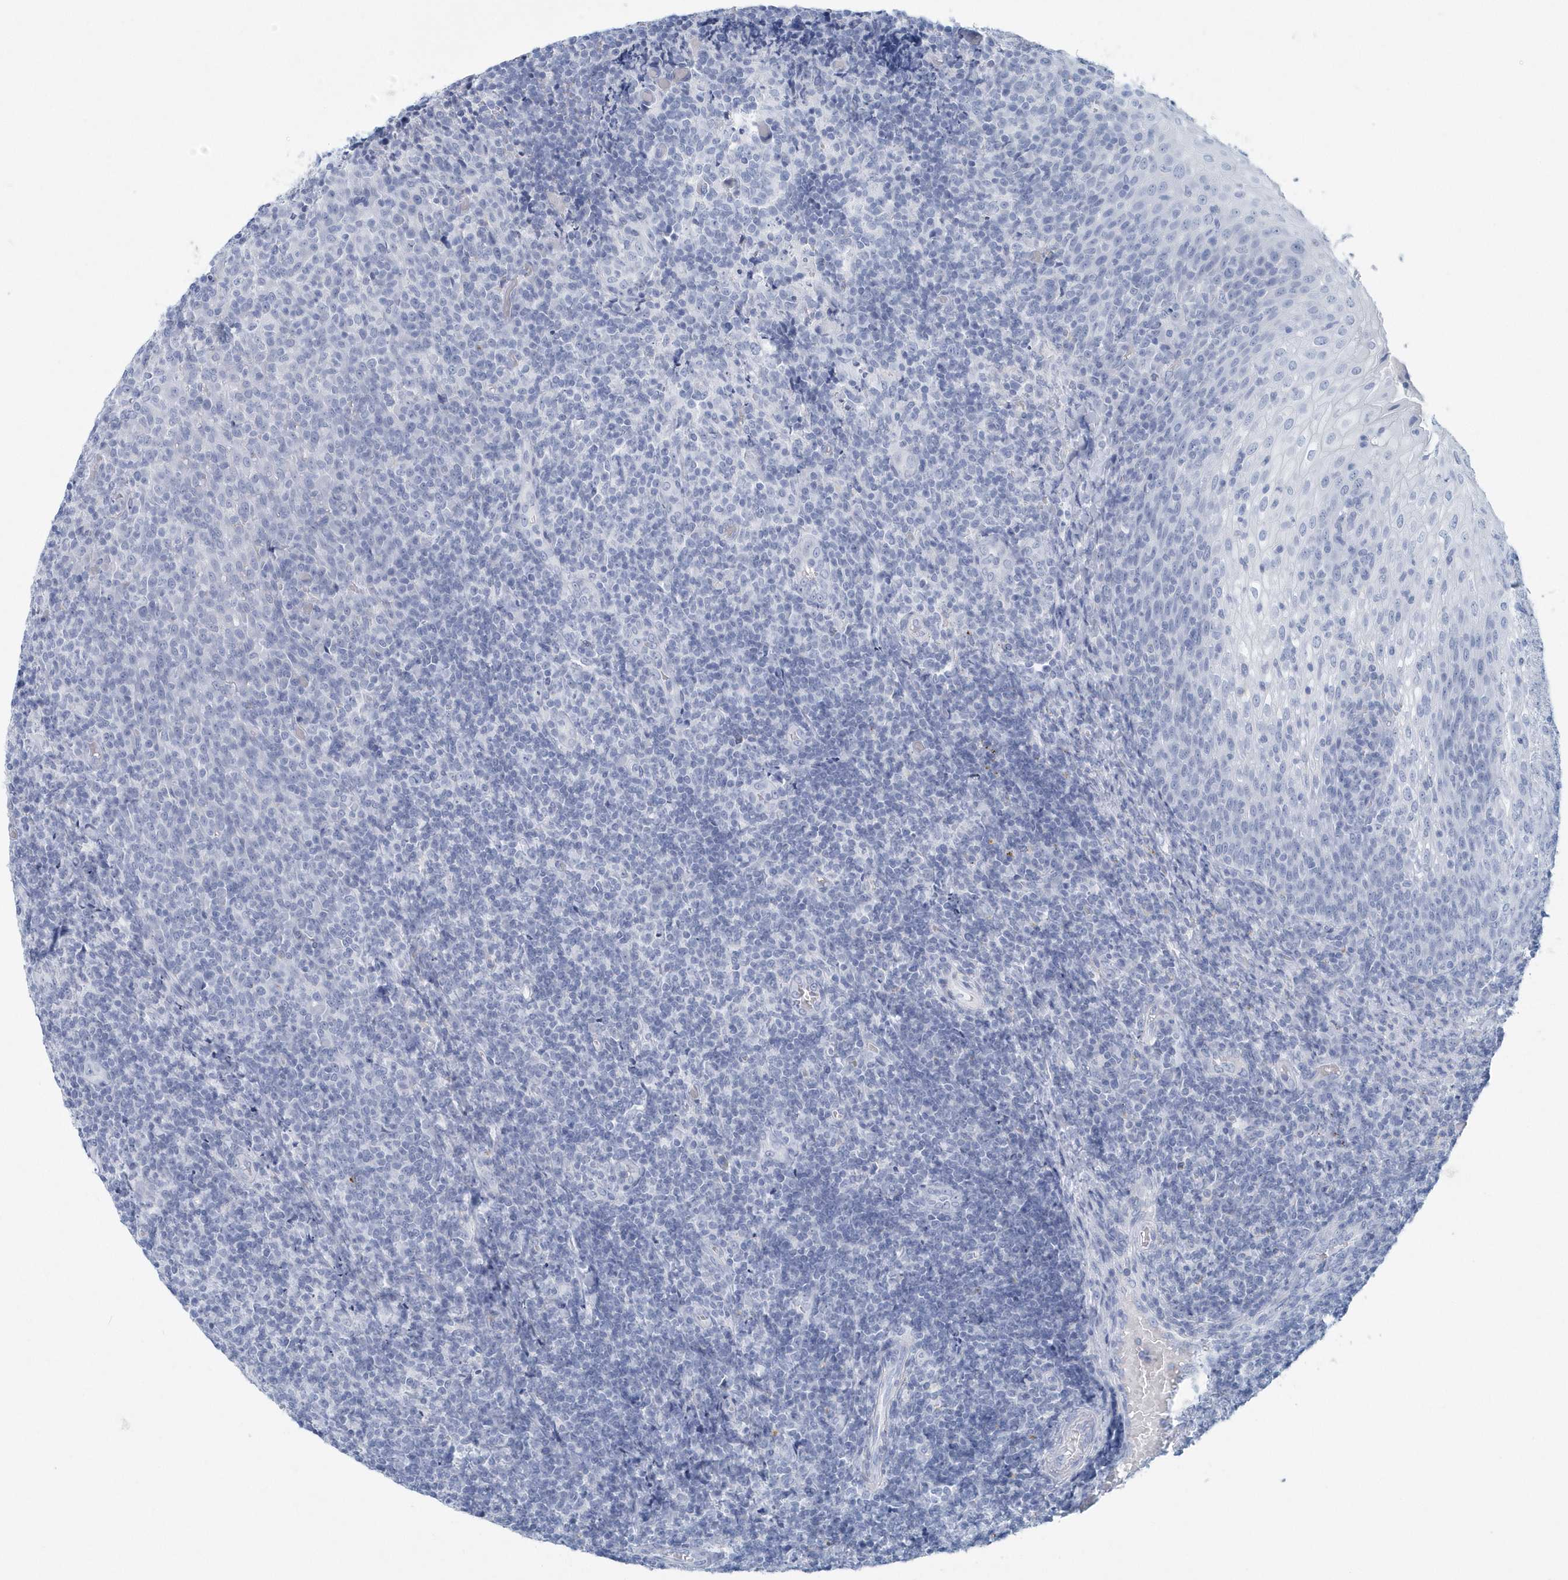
{"staining": {"intensity": "negative", "quantity": "none", "location": "none"}, "tissue": "tonsil", "cell_type": "Germinal center cells", "image_type": "normal", "snomed": [{"axis": "morphology", "description": "Normal tissue, NOS"}, {"axis": "topography", "description": "Tonsil"}], "caption": "IHC photomicrograph of normal human tonsil stained for a protein (brown), which demonstrates no expression in germinal center cells.", "gene": "PTPRO", "patient": {"sex": "female", "age": 19}}